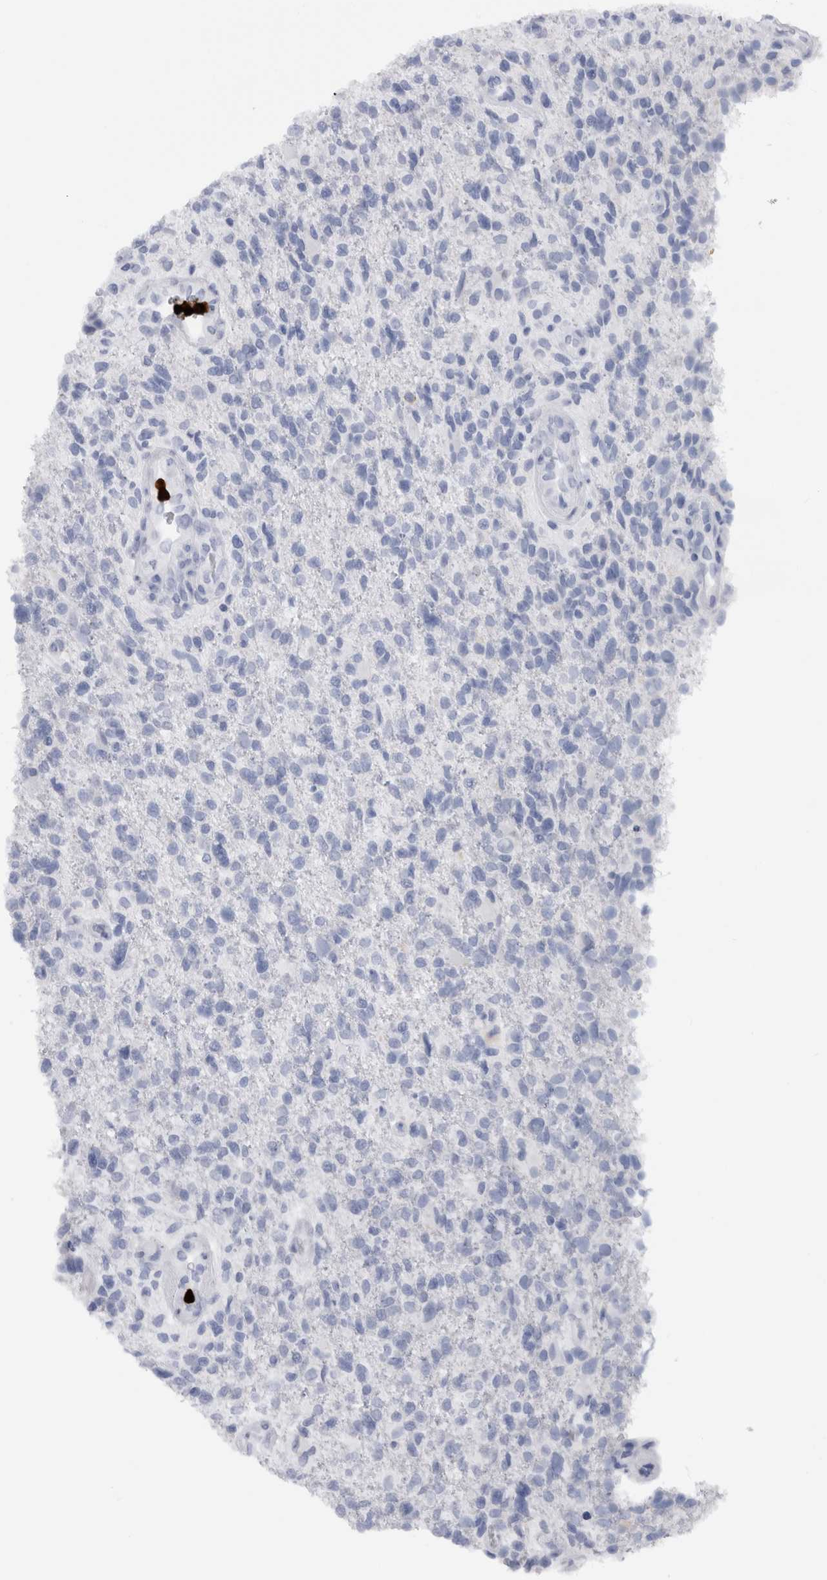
{"staining": {"intensity": "negative", "quantity": "none", "location": "none"}, "tissue": "glioma", "cell_type": "Tumor cells", "image_type": "cancer", "snomed": [{"axis": "morphology", "description": "Glioma, malignant, High grade"}, {"axis": "topography", "description": "Brain"}], "caption": "Malignant glioma (high-grade) stained for a protein using immunohistochemistry (IHC) reveals no positivity tumor cells.", "gene": "S100A8", "patient": {"sex": "male", "age": 72}}